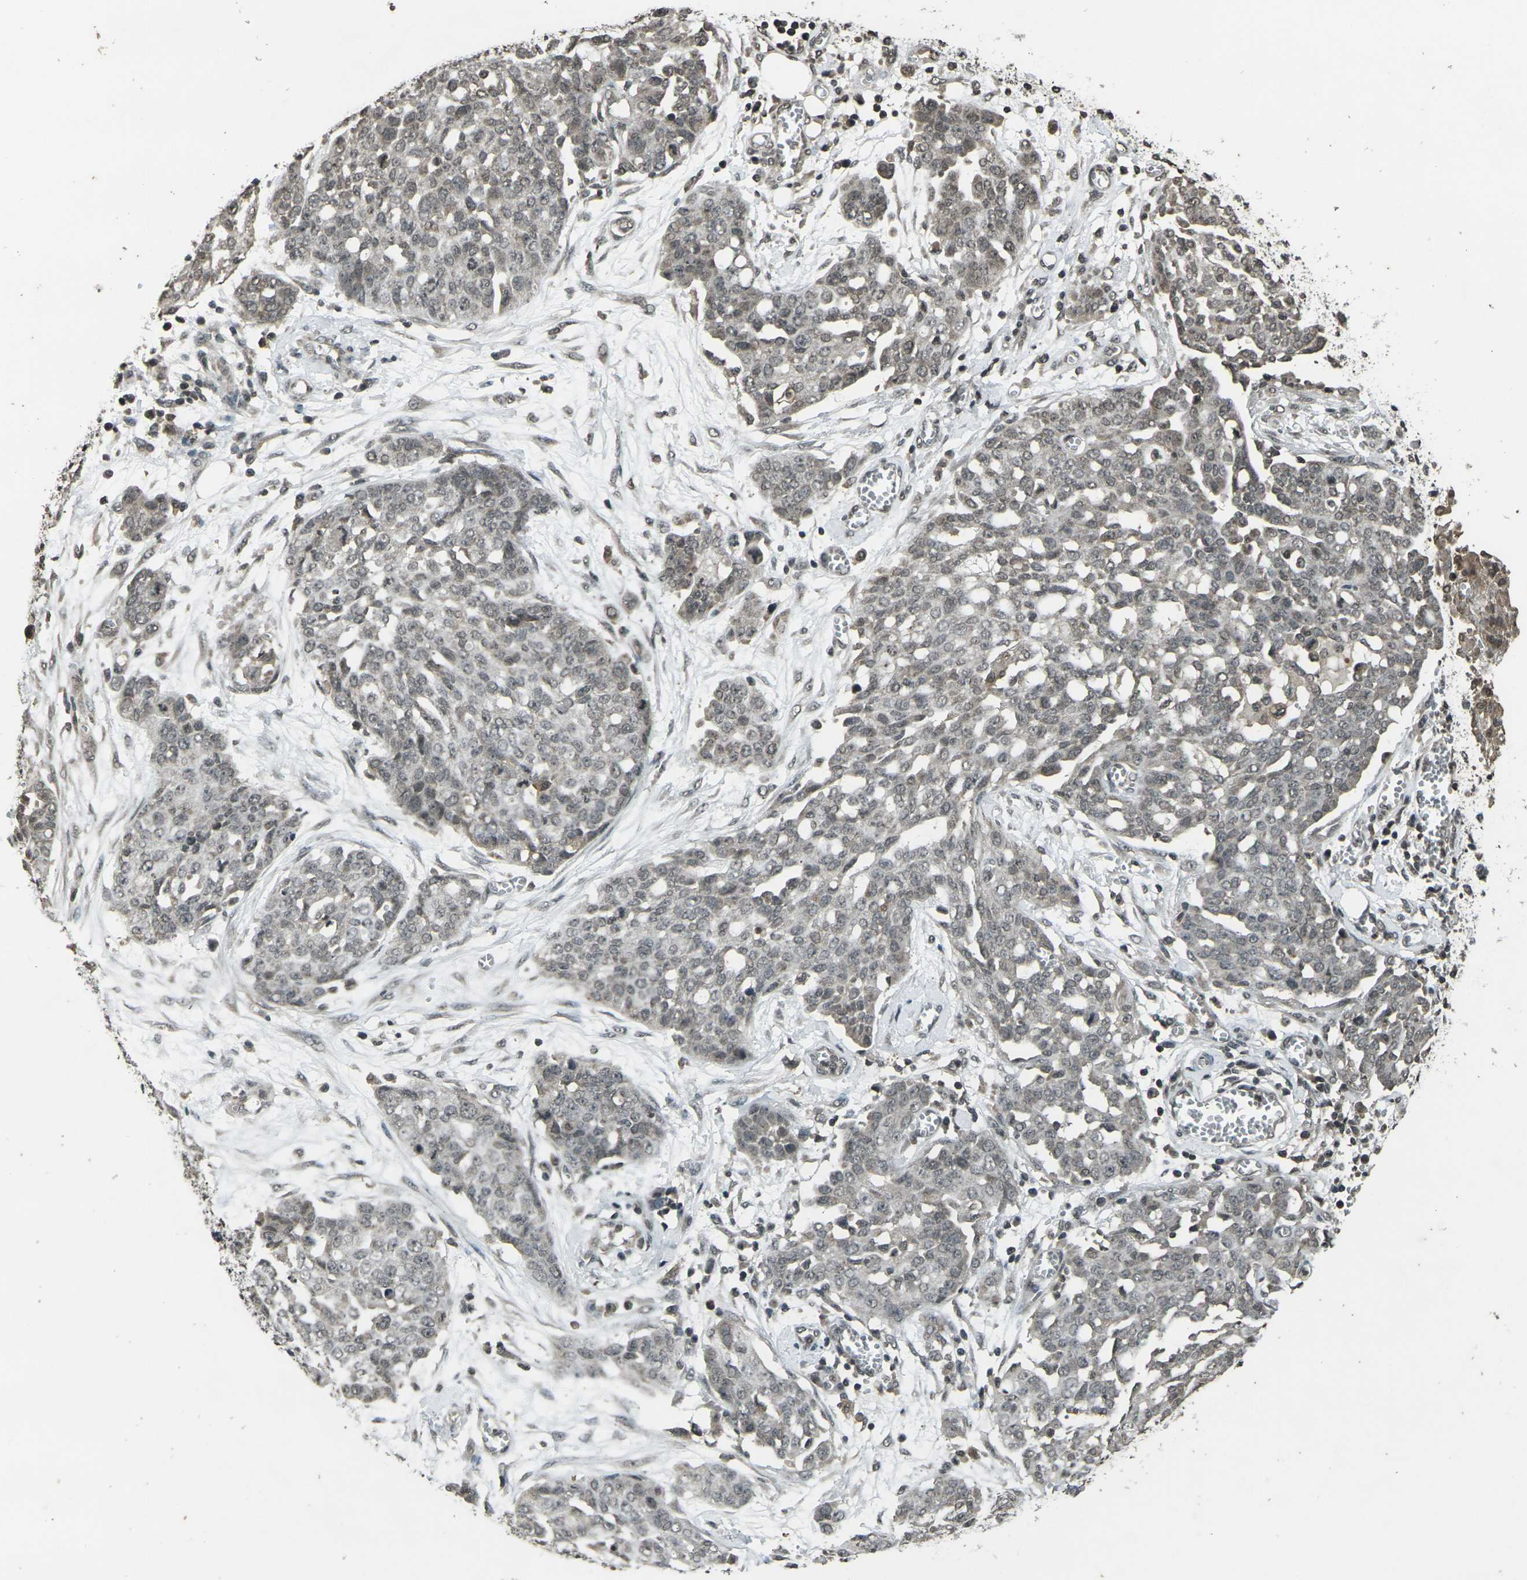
{"staining": {"intensity": "weak", "quantity": "25%-75%", "location": "cytoplasmic/membranous,nuclear"}, "tissue": "ovarian cancer", "cell_type": "Tumor cells", "image_type": "cancer", "snomed": [{"axis": "morphology", "description": "Cystadenocarcinoma, serous, NOS"}, {"axis": "topography", "description": "Soft tissue"}, {"axis": "topography", "description": "Ovary"}], "caption": "Immunohistochemical staining of human ovarian cancer exhibits low levels of weak cytoplasmic/membranous and nuclear positivity in about 25%-75% of tumor cells. The staining is performed using DAB brown chromogen to label protein expression. The nuclei are counter-stained blue using hematoxylin.", "gene": "PRPF8", "patient": {"sex": "female", "age": 57}}